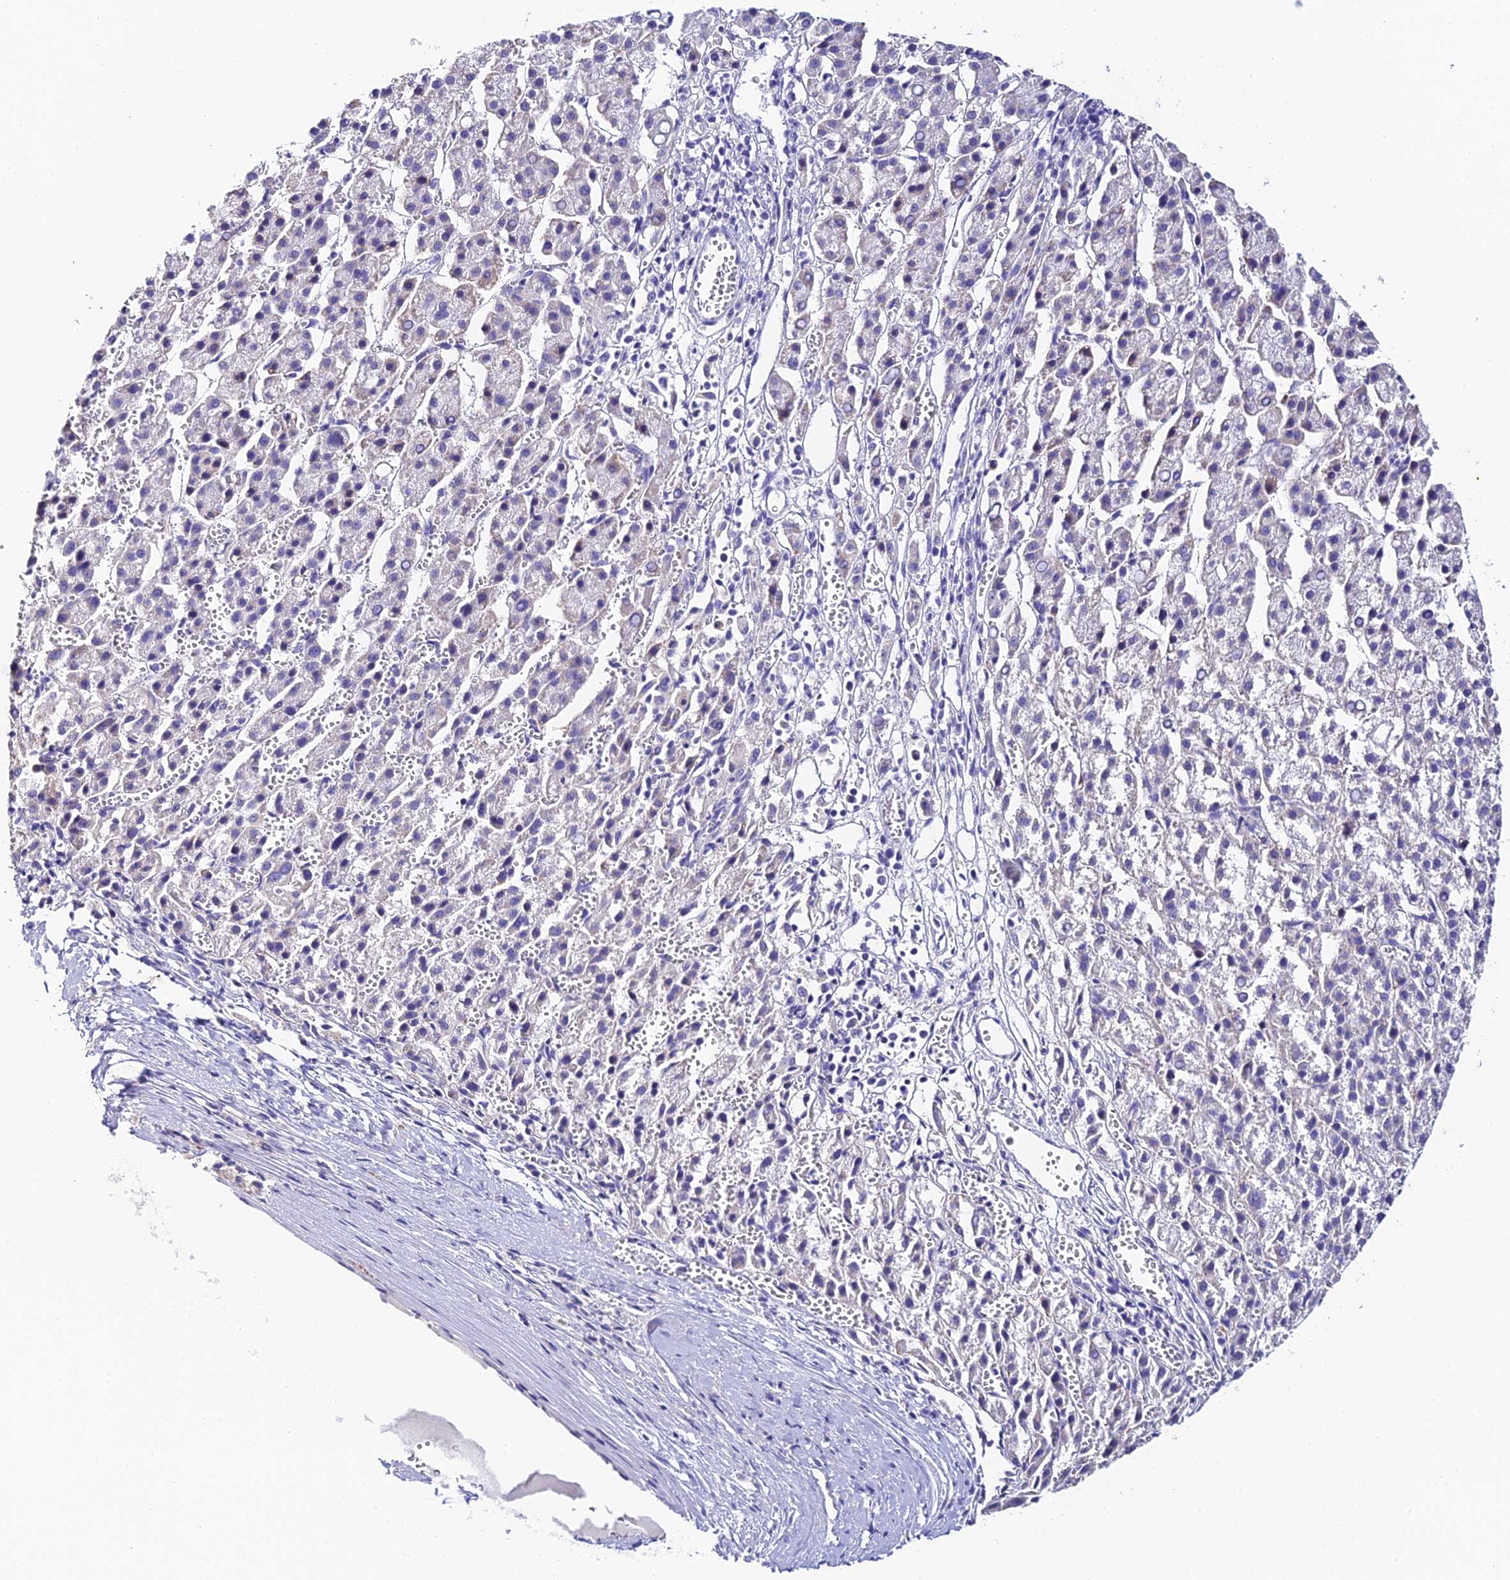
{"staining": {"intensity": "negative", "quantity": "none", "location": "none"}, "tissue": "liver cancer", "cell_type": "Tumor cells", "image_type": "cancer", "snomed": [{"axis": "morphology", "description": "Carcinoma, Hepatocellular, NOS"}, {"axis": "topography", "description": "Liver"}], "caption": "Immunohistochemical staining of liver cancer (hepatocellular carcinoma) reveals no significant staining in tumor cells.", "gene": "C12orf29", "patient": {"sex": "female", "age": 58}}